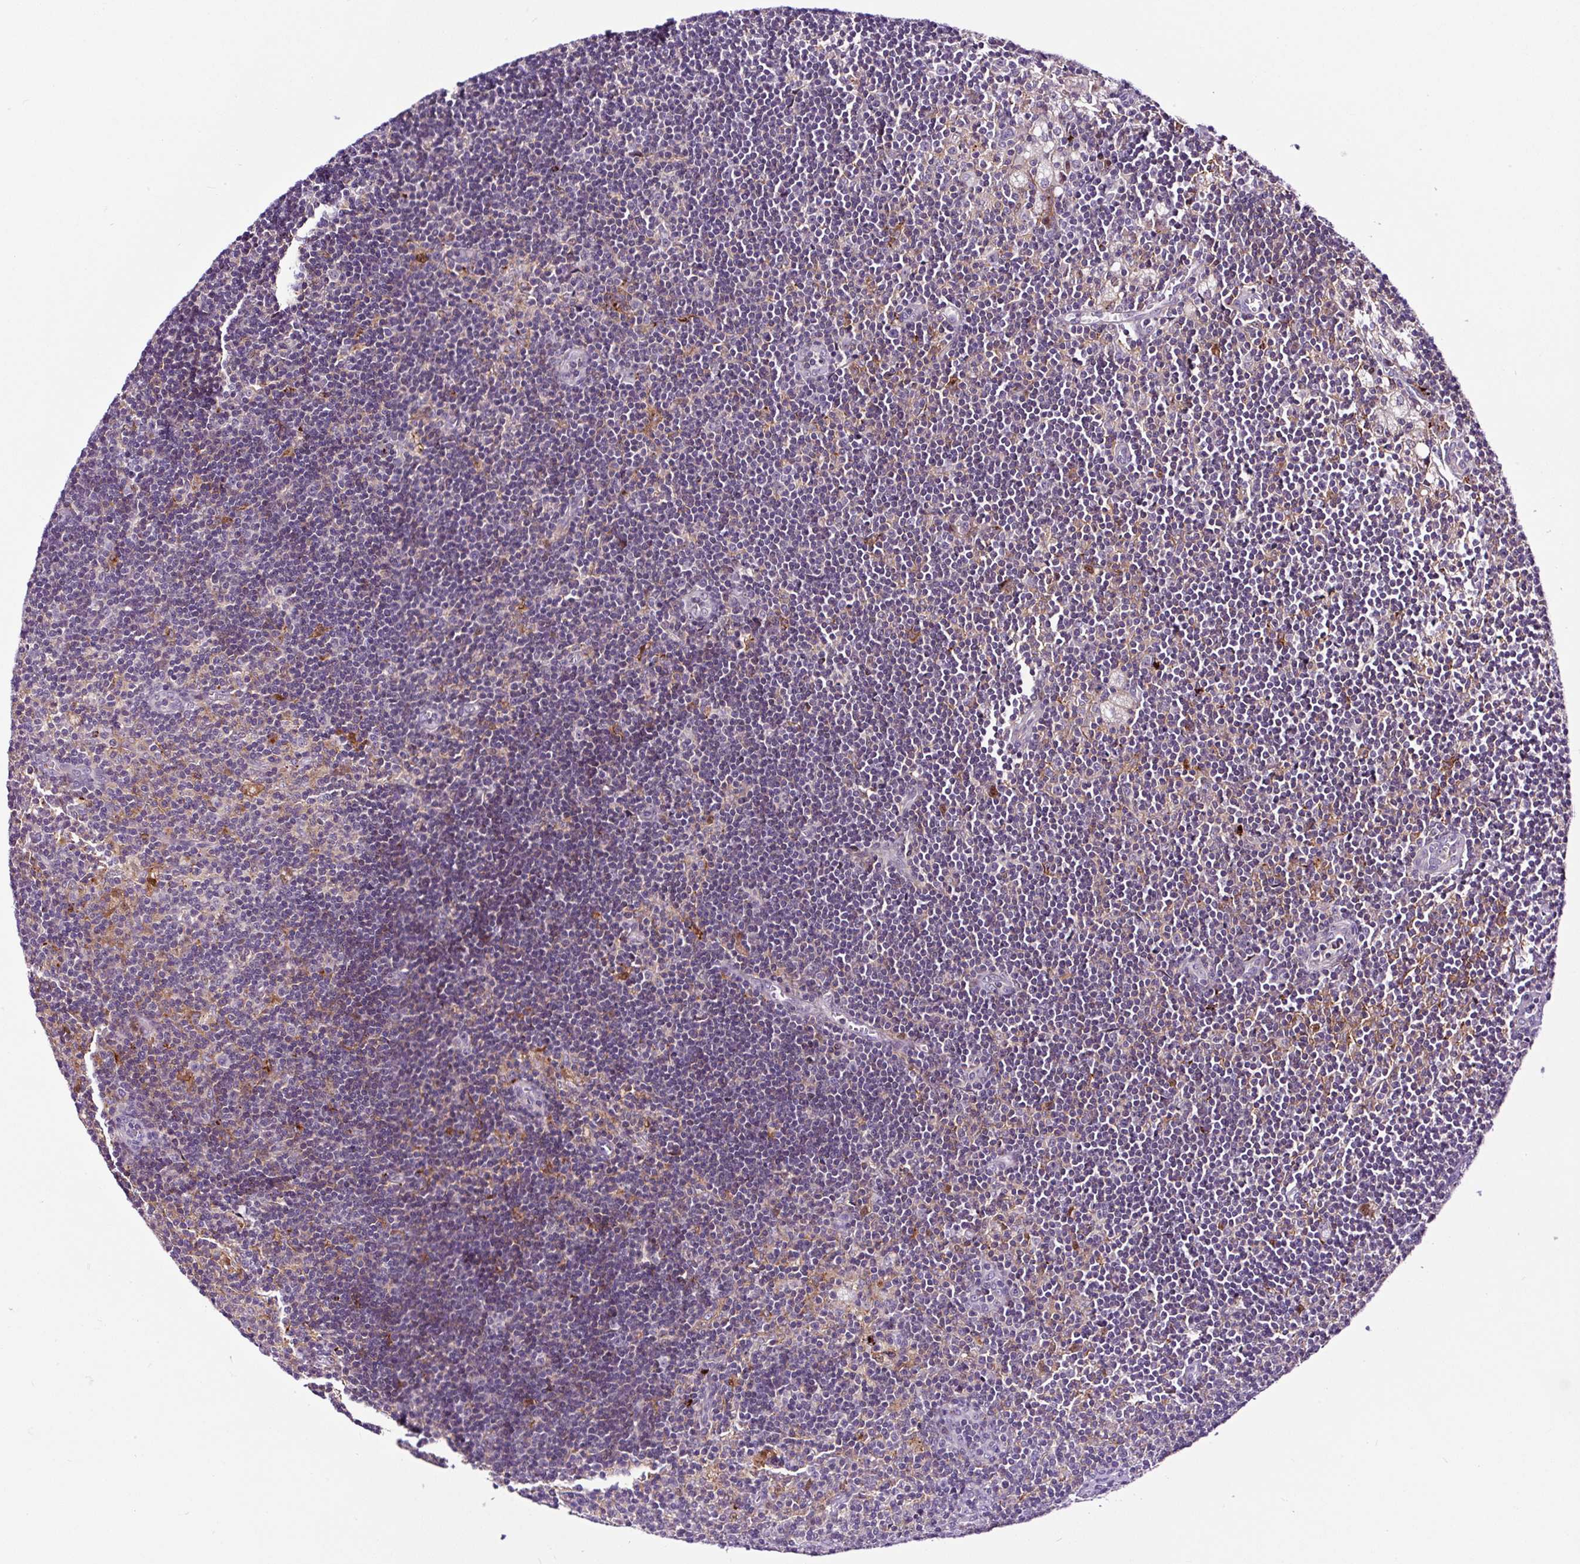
{"staining": {"intensity": "negative", "quantity": "none", "location": "none"}, "tissue": "lymph node", "cell_type": "Germinal center cells", "image_type": "normal", "snomed": [{"axis": "morphology", "description": "Normal tissue, NOS"}, {"axis": "topography", "description": "Lymph node"}], "caption": "This is an IHC photomicrograph of benign human lymph node. There is no positivity in germinal center cells.", "gene": "TAFA3", "patient": {"sex": "male", "age": 24}}